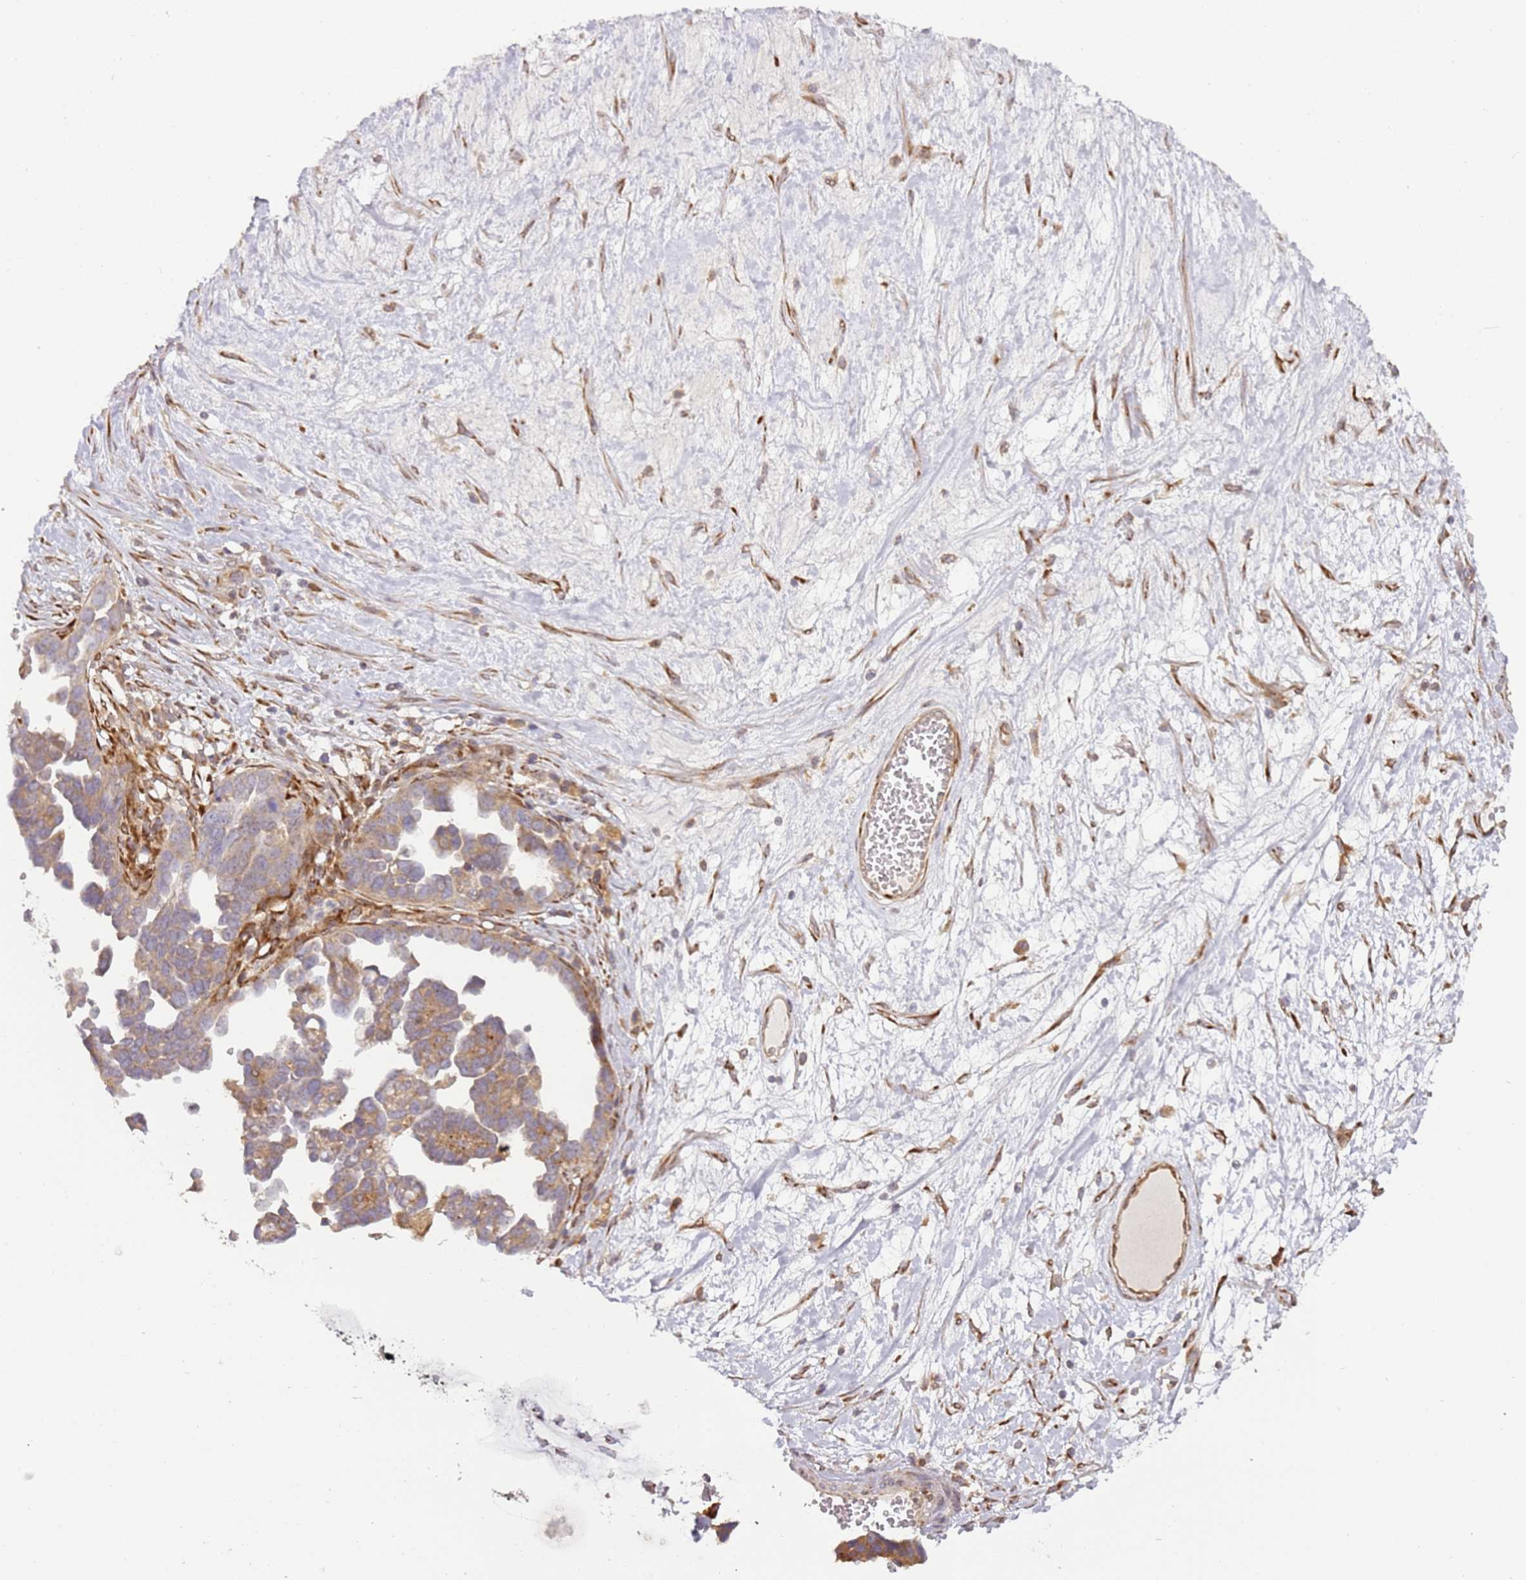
{"staining": {"intensity": "moderate", "quantity": "25%-75%", "location": "cytoplasmic/membranous"}, "tissue": "ovarian cancer", "cell_type": "Tumor cells", "image_type": "cancer", "snomed": [{"axis": "morphology", "description": "Cystadenocarcinoma, serous, NOS"}, {"axis": "topography", "description": "Ovary"}], "caption": "Serous cystadenocarcinoma (ovarian) stained with DAB (3,3'-diaminobenzidine) IHC demonstrates medium levels of moderate cytoplasmic/membranous positivity in approximately 25%-75% of tumor cells. Using DAB (brown) and hematoxylin (blue) stains, captured at high magnification using brightfield microscopy.", "gene": "GRAP", "patient": {"sex": "female", "age": 54}}